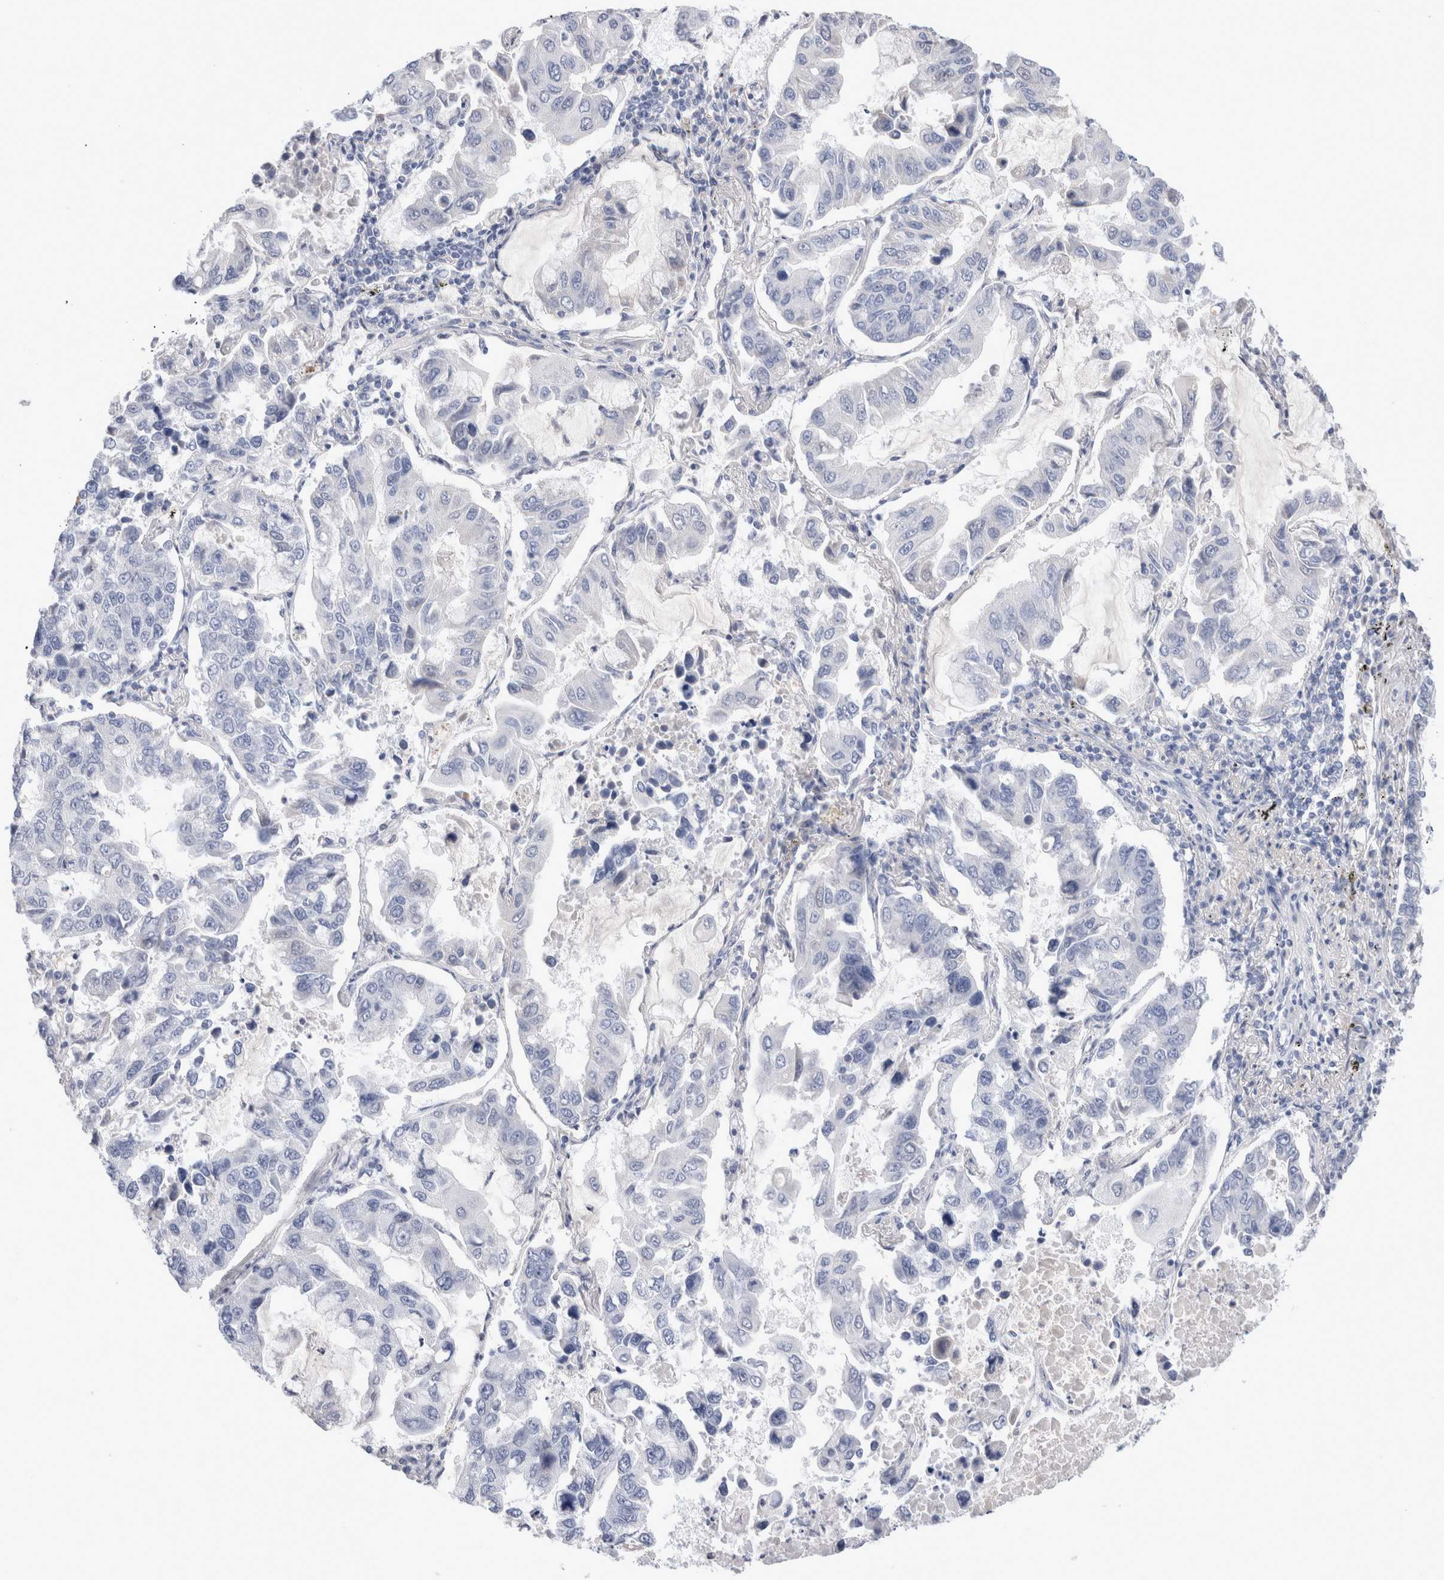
{"staining": {"intensity": "negative", "quantity": "none", "location": "none"}, "tissue": "lung cancer", "cell_type": "Tumor cells", "image_type": "cancer", "snomed": [{"axis": "morphology", "description": "Adenocarcinoma, NOS"}, {"axis": "topography", "description": "Lung"}], "caption": "IHC image of lung cancer (adenocarcinoma) stained for a protein (brown), which demonstrates no positivity in tumor cells.", "gene": "ECHDC2", "patient": {"sex": "male", "age": 64}}